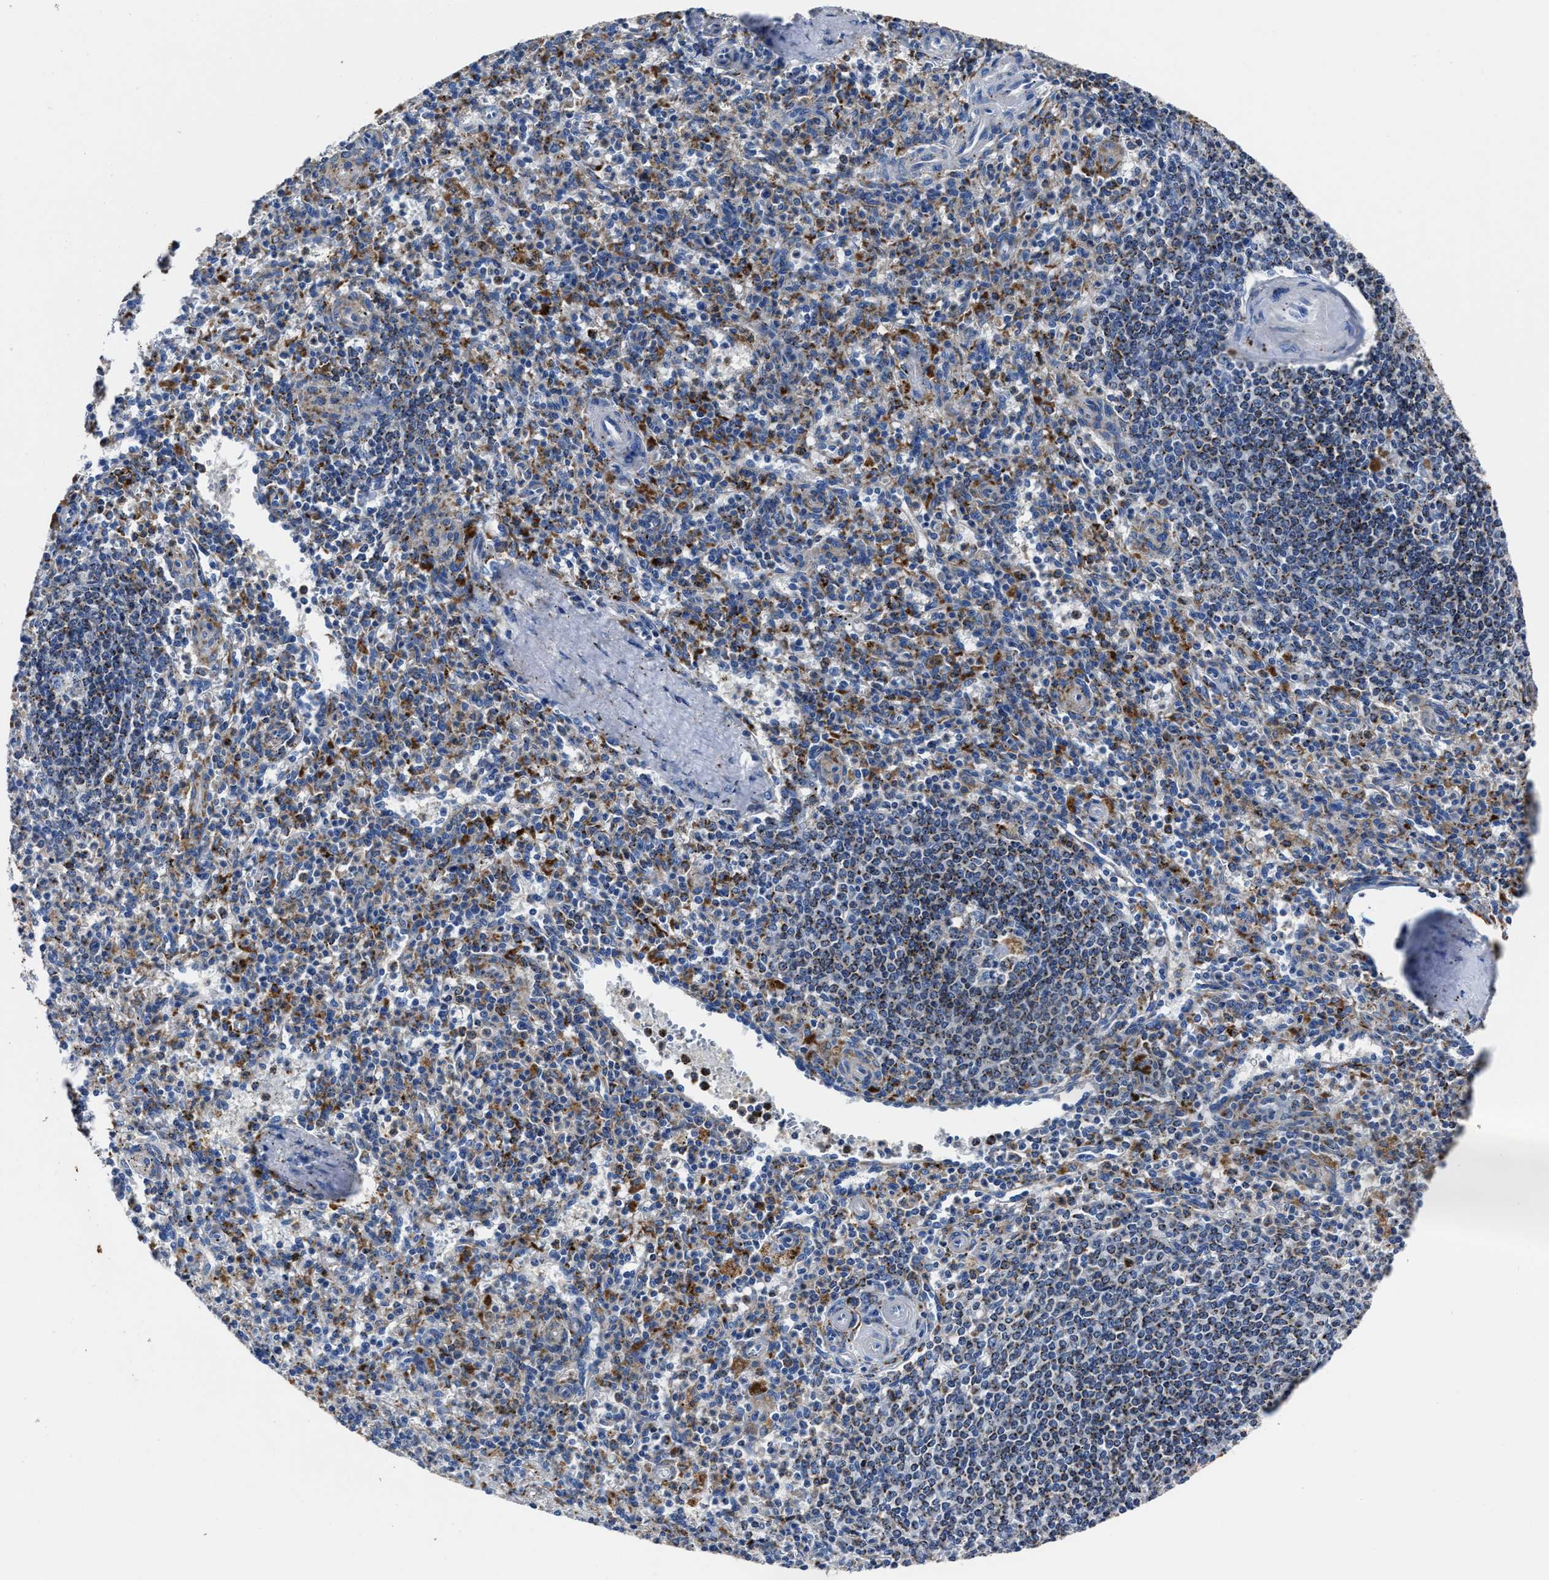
{"staining": {"intensity": "negative", "quantity": "none", "location": "none"}, "tissue": "spleen", "cell_type": "Cells in red pulp", "image_type": "normal", "snomed": [{"axis": "morphology", "description": "Normal tissue, NOS"}, {"axis": "topography", "description": "Spleen"}], "caption": "IHC of unremarkable human spleen demonstrates no positivity in cells in red pulp.", "gene": "LAMTOR4", "patient": {"sex": "male", "age": 72}}